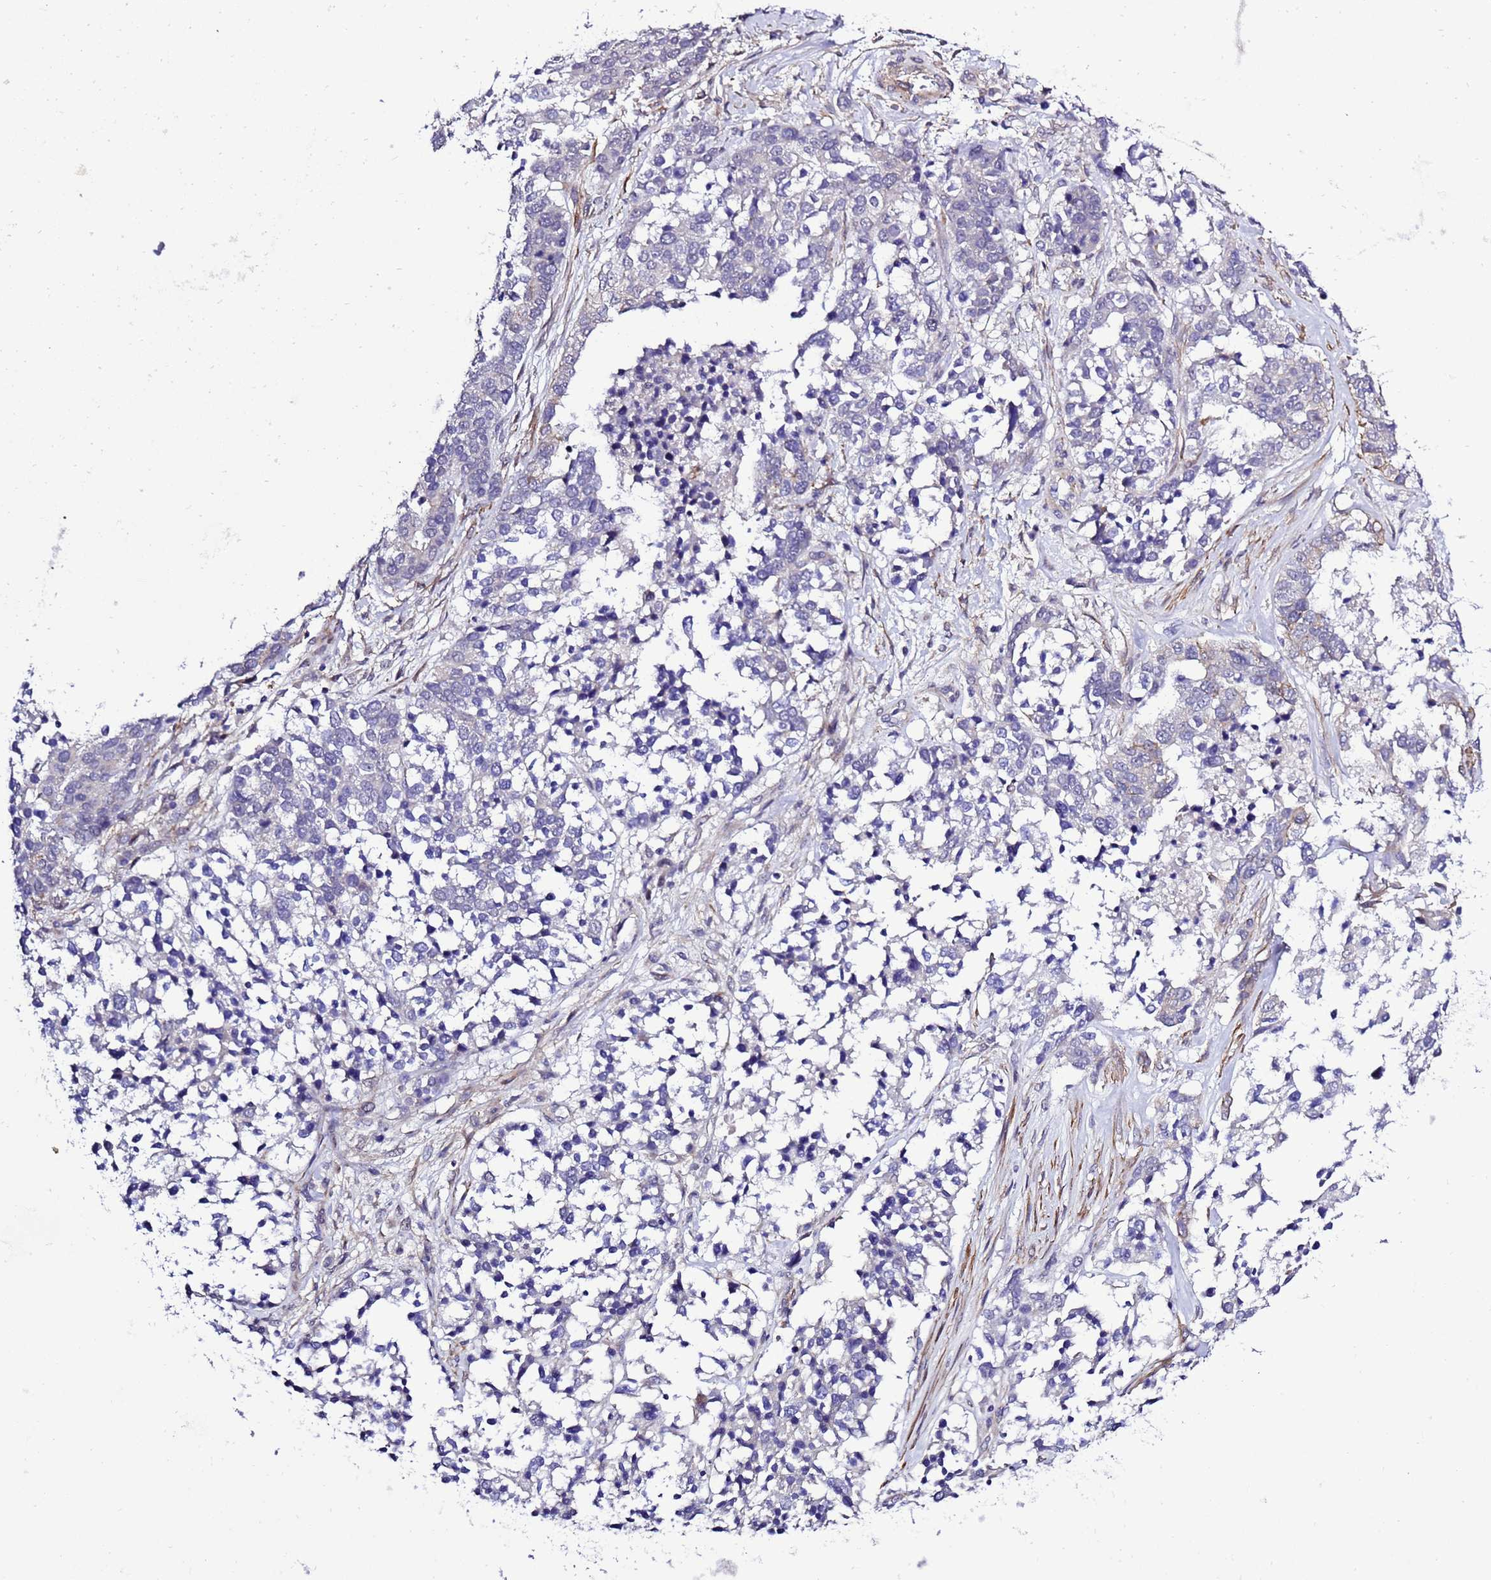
{"staining": {"intensity": "negative", "quantity": "none", "location": "none"}, "tissue": "ovarian cancer", "cell_type": "Tumor cells", "image_type": "cancer", "snomed": [{"axis": "morphology", "description": "Cystadenocarcinoma, serous, NOS"}, {"axis": "topography", "description": "Ovary"}], "caption": "IHC image of neoplastic tissue: ovarian cancer stained with DAB (3,3'-diaminobenzidine) exhibits no significant protein staining in tumor cells.", "gene": "GZF1", "patient": {"sex": "female", "age": 44}}